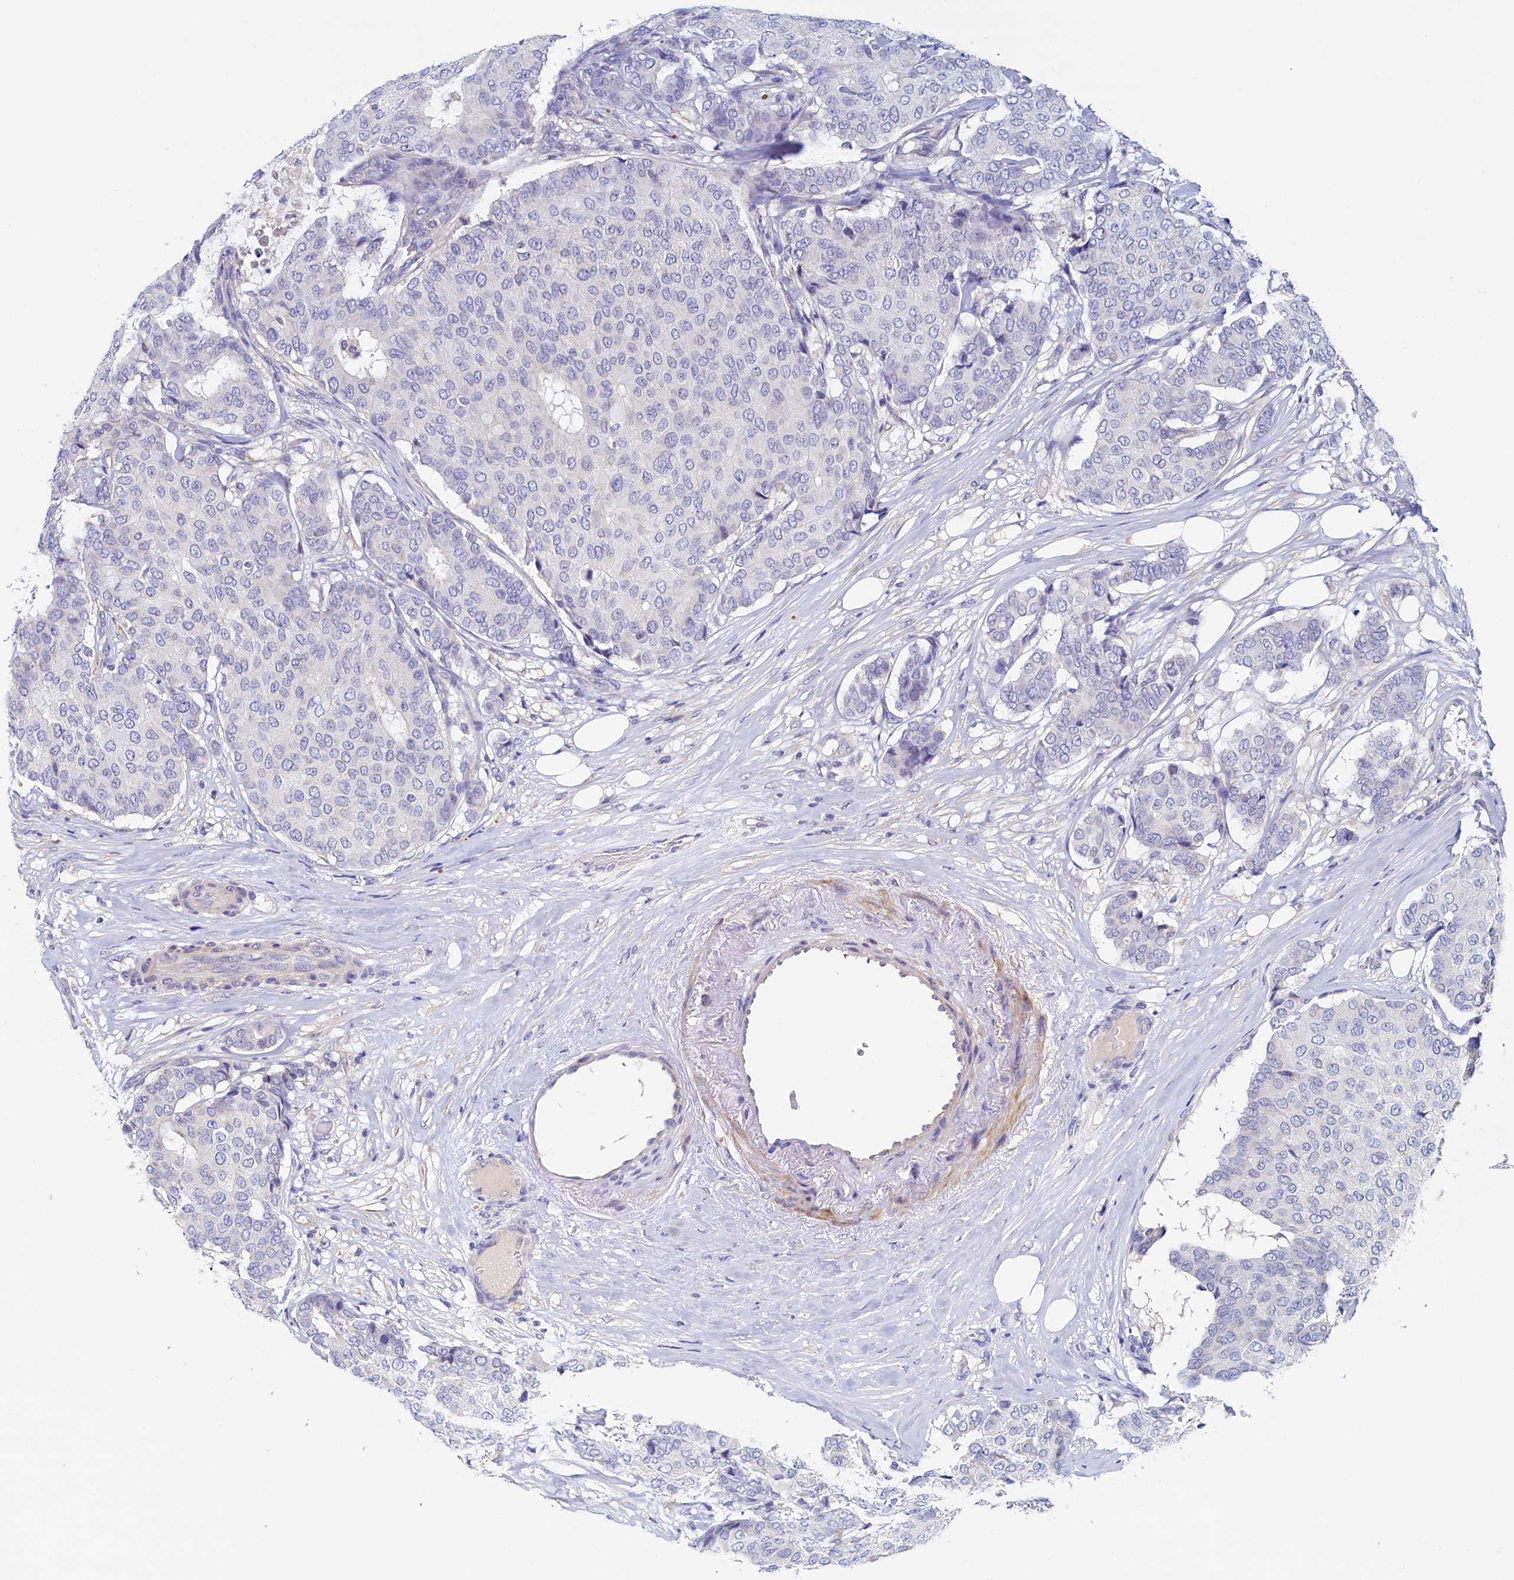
{"staining": {"intensity": "negative", "quantity": "none", "location": "none"}, "tissue": "breast cancer", "cell_type": "Tumor cells", "image_type": "cancer", "snomed": [{"axis": "morphology", "description": "Duct carcinoma"}, {"axis": "topography", "description": "Breast"}], "caption": "IHC histopathology image of neoplastic tissue: human breast infiltrating ductal carcinoma stained with DAB shows no significant protein positivity in tumor cells. The staining was performed using DAB to visualize the protein expression in brown, while the nuclei were stained in blue with hematoxylin (Magnification: 20x).", "gene": "DTD1", "patient": {"sex": "female", "age": 75}}